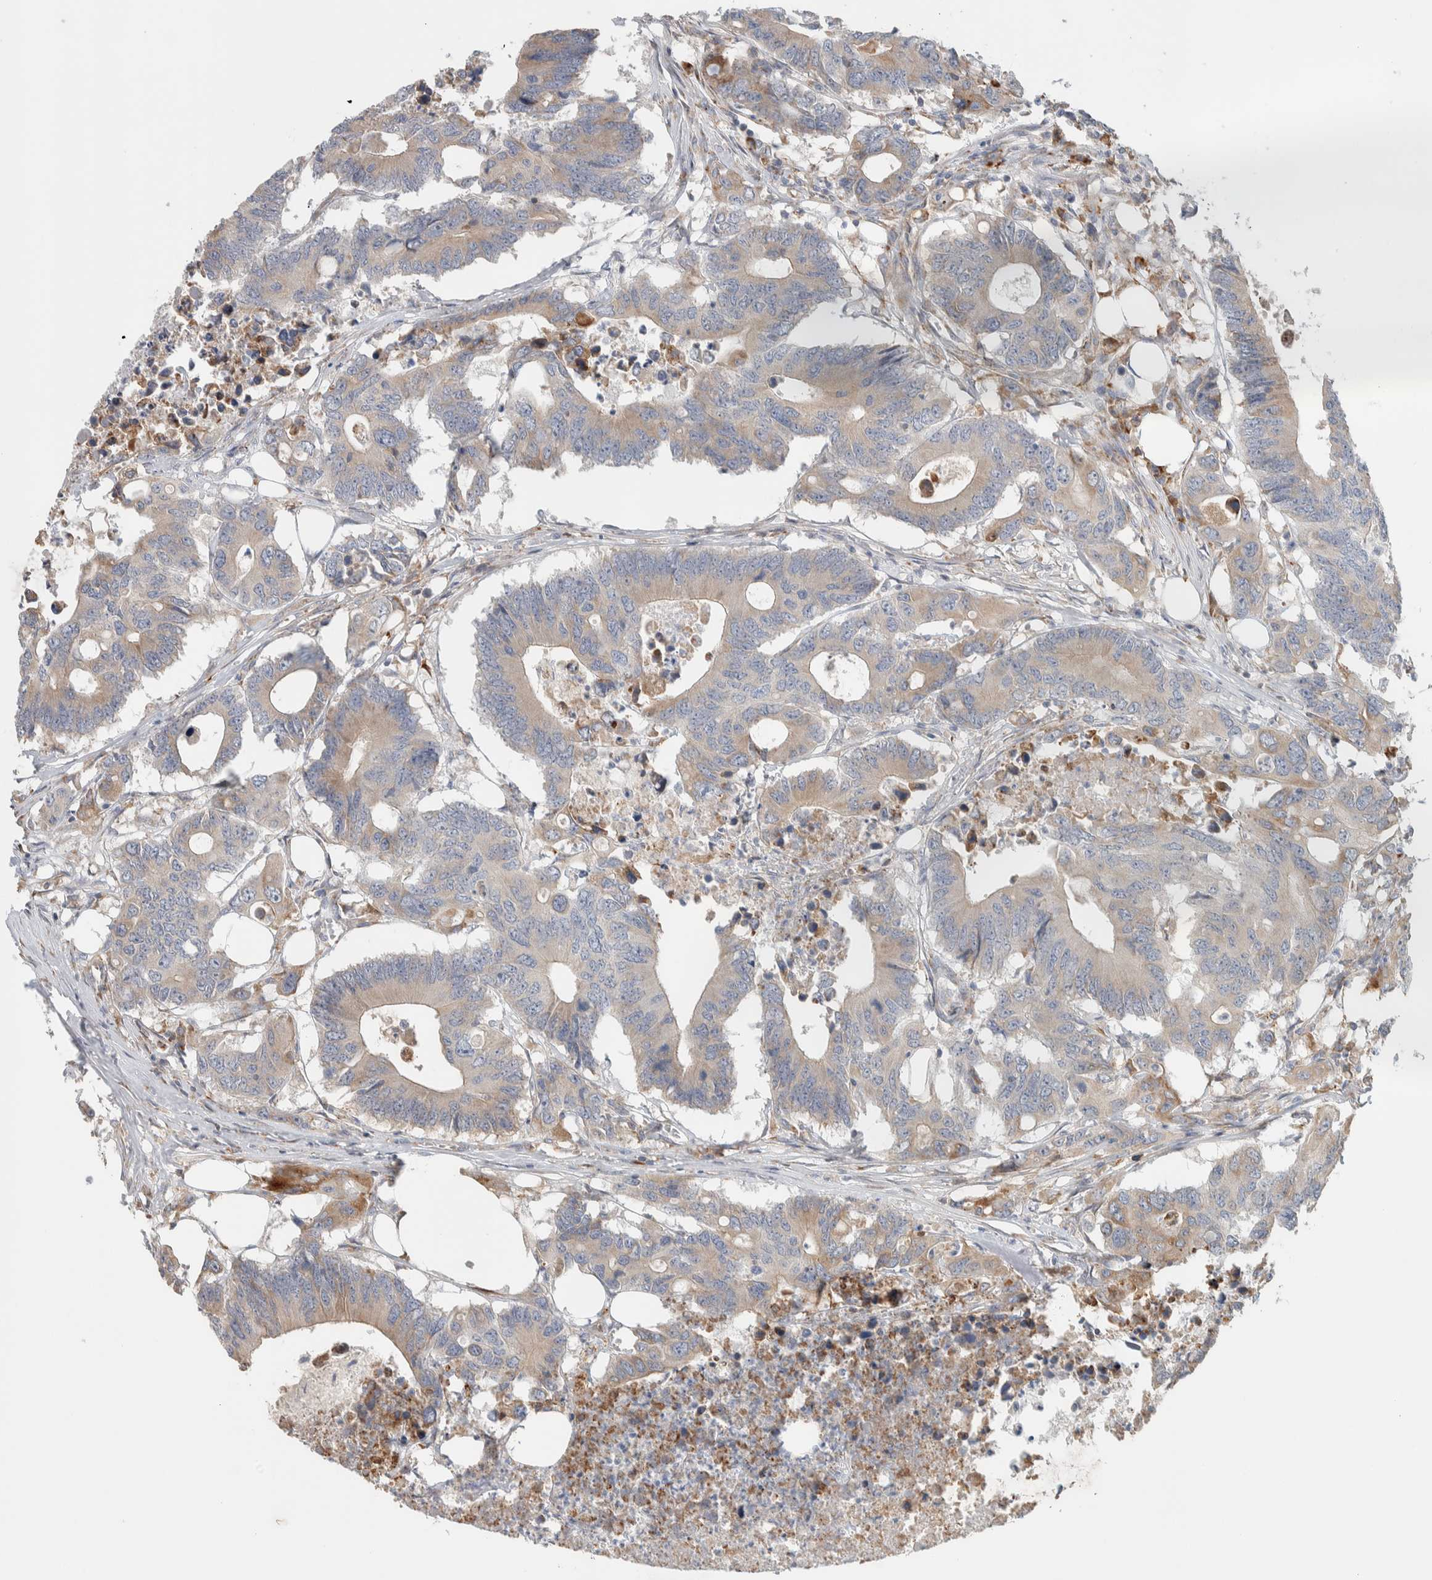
{"staining": {"intensity": "weak", "quantity": "25%-75%", "location": "cytoplasmic/membranous"}, "tissue": "colorectal cancer", "cell_type": "Tumor cells", "image_type": "cancer", "snomed": [{"axis": "morphology", "description": "Adenocarcinoma, NOS"}, {"axis": "topography", "description": "Colon"}], "caption": "Colorectal adenocarcinoma stained for a protein (brown) reveals weak cytoplasmic/membranous positive expression in about 25%-75% of tumor cells.", "gene": "ADCY8", "patient": {"sex": "male", "age": 71}}